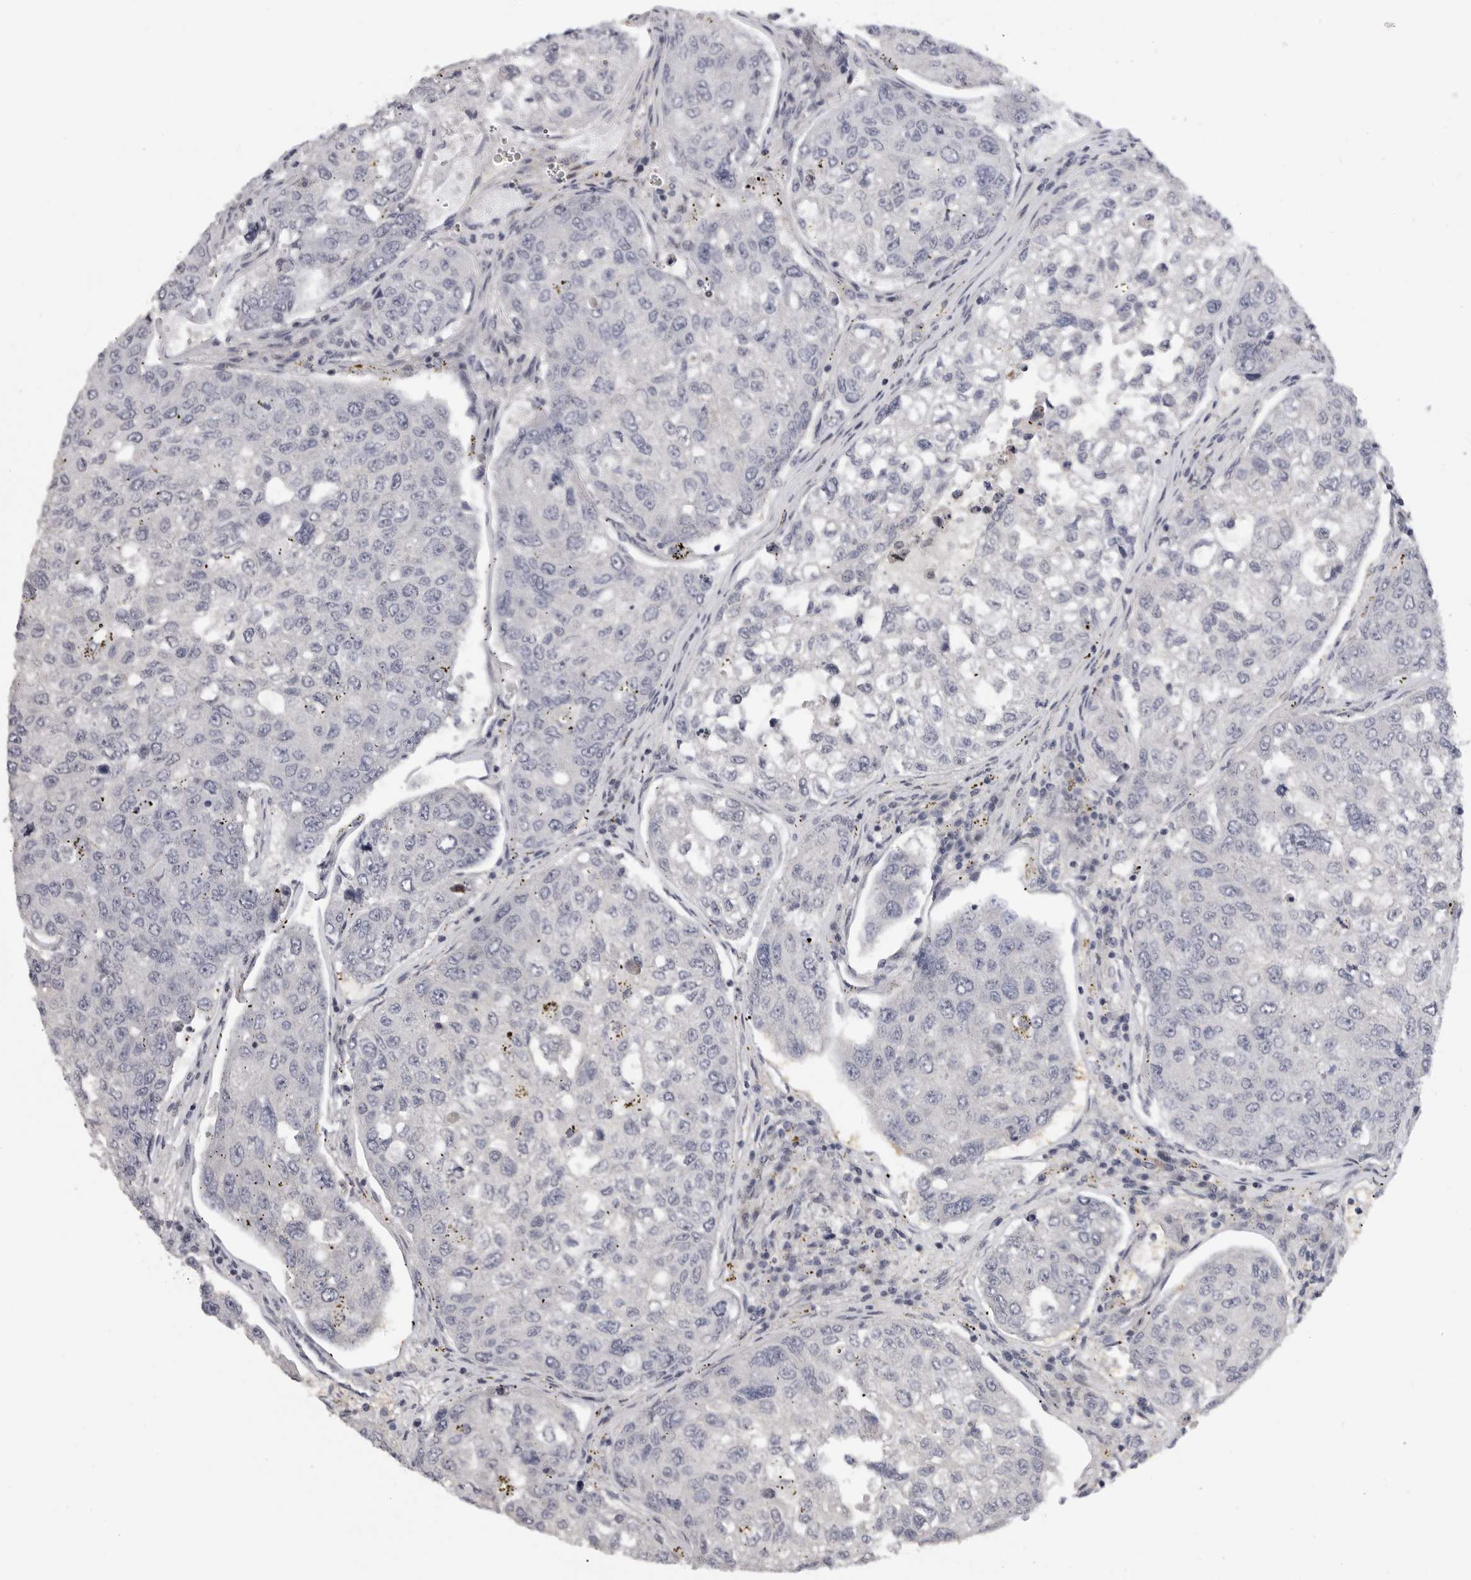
{"staining": {"intensity": "negative", "quantity": "none", "location": "none"}, "tissue": "urothelial cancer", "cell_type": "Tumor cells", "image_type": "cancer", "snomed": [{"axis": "morphology", "description": "Urothelial carcinoma, High grade"}, {"axis": "topography", "description": "Lymph node"}, {"axis": "topography", "description": "Urinary bladder"}], "caption": "High magnification brightfield microscopy of urothelial cancer stained with DAB (3,3'-diaminobenzidine) (brown) and counterstained with hematoxylin (blue): tumor cells show no significant staining. Nuclei are stained in blue.", "gene": "FBXO43", "patient": {"sex": "male", "age": 51}}